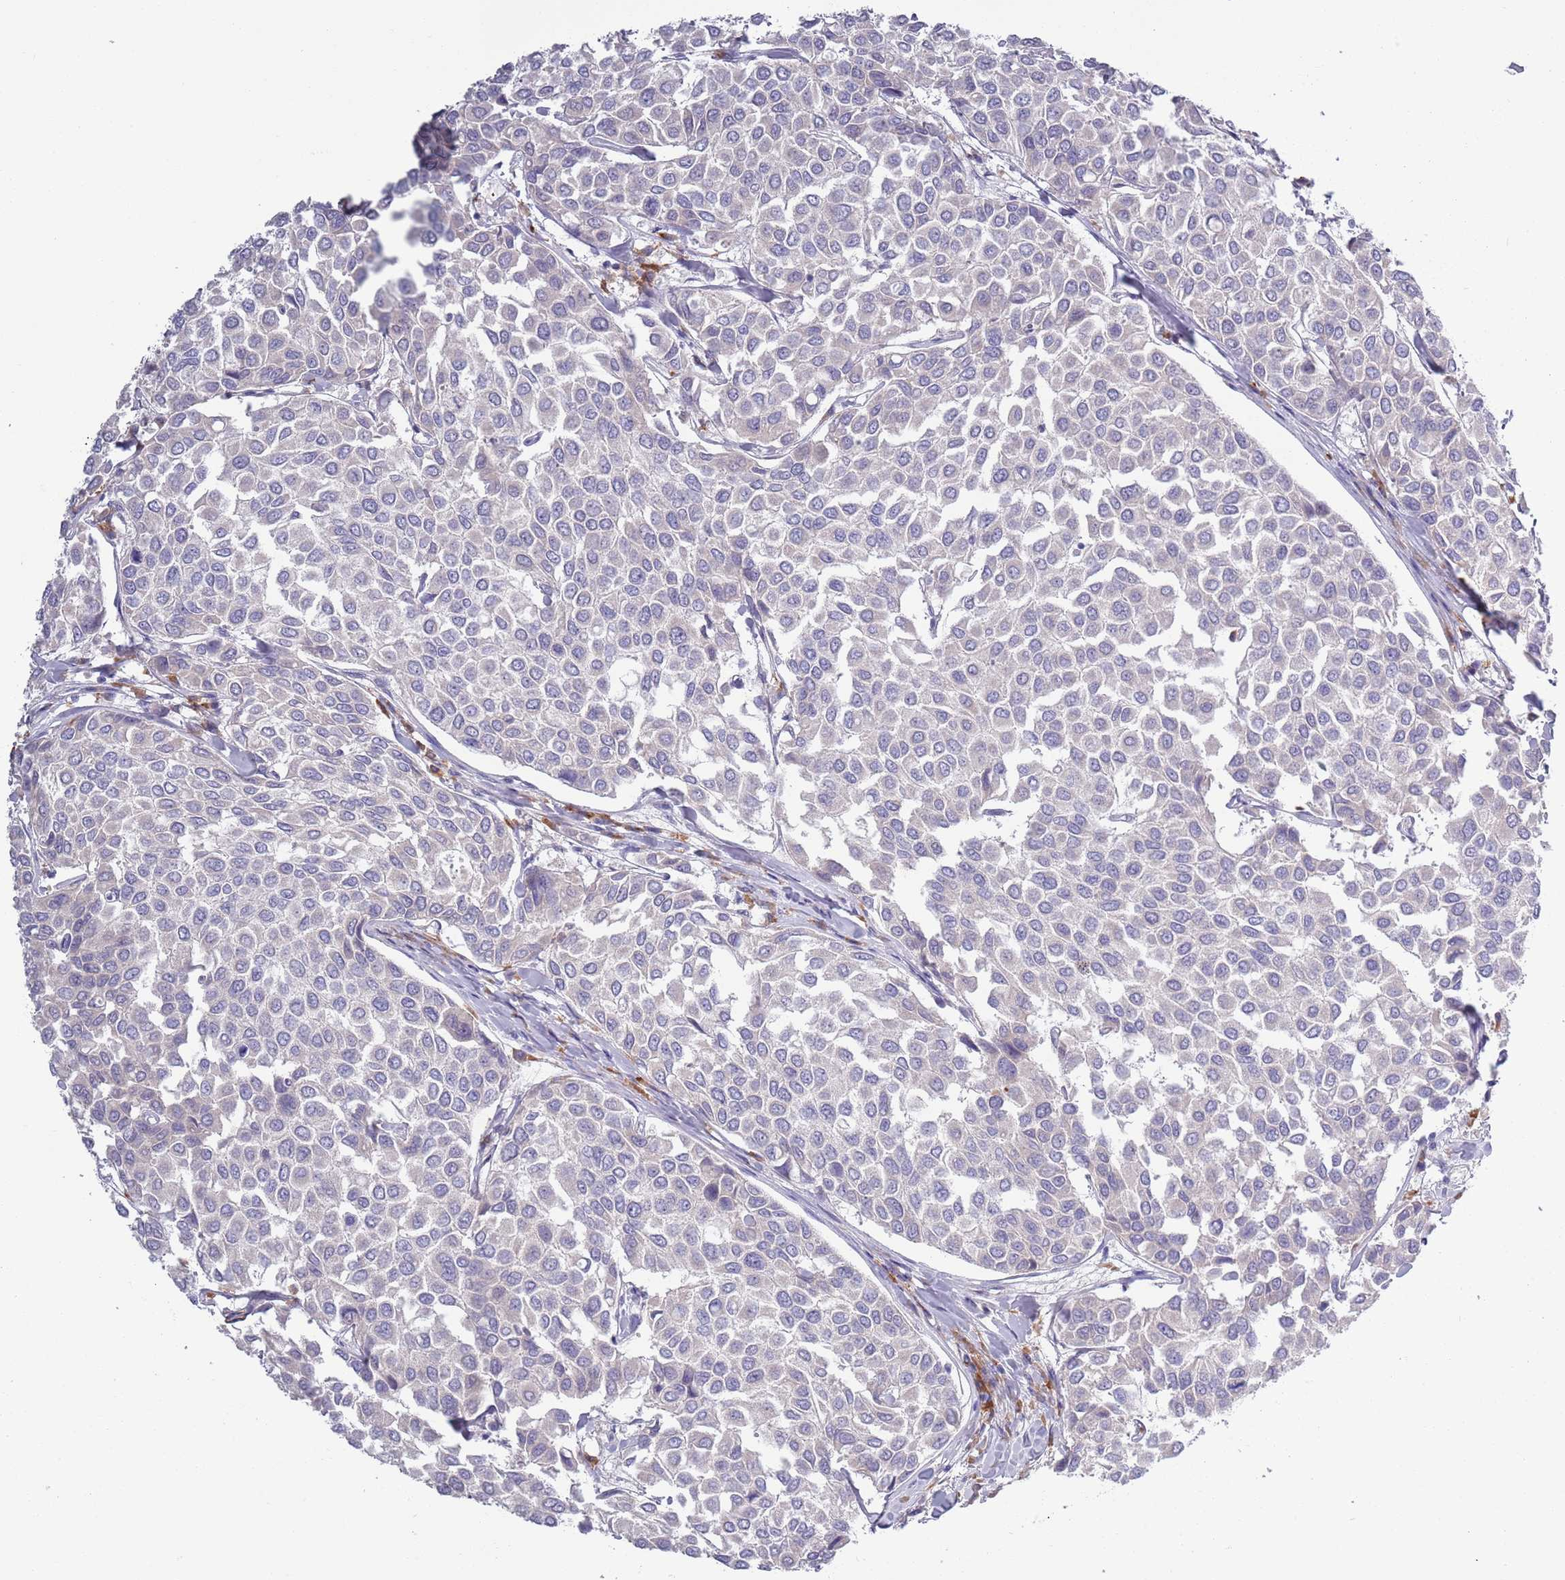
{"staining": {"intensity": "negative", "quantity": "none", "location": "none"}, "tissue": "breast cancer", "cell_type": "Tumor cells", "image_type": "cancer", "snomed": [{"axis": "morphology", "description": "Duct carcinoma"}, {"axis": "topography", "description": "Breast"}], "caption": "This is a photomicrograph of immunohistochemistry staining of breast cancer, which shows no staining in tumor cells.", "gene": "LTB", "patient": {"sex": "female", "age": 55}}